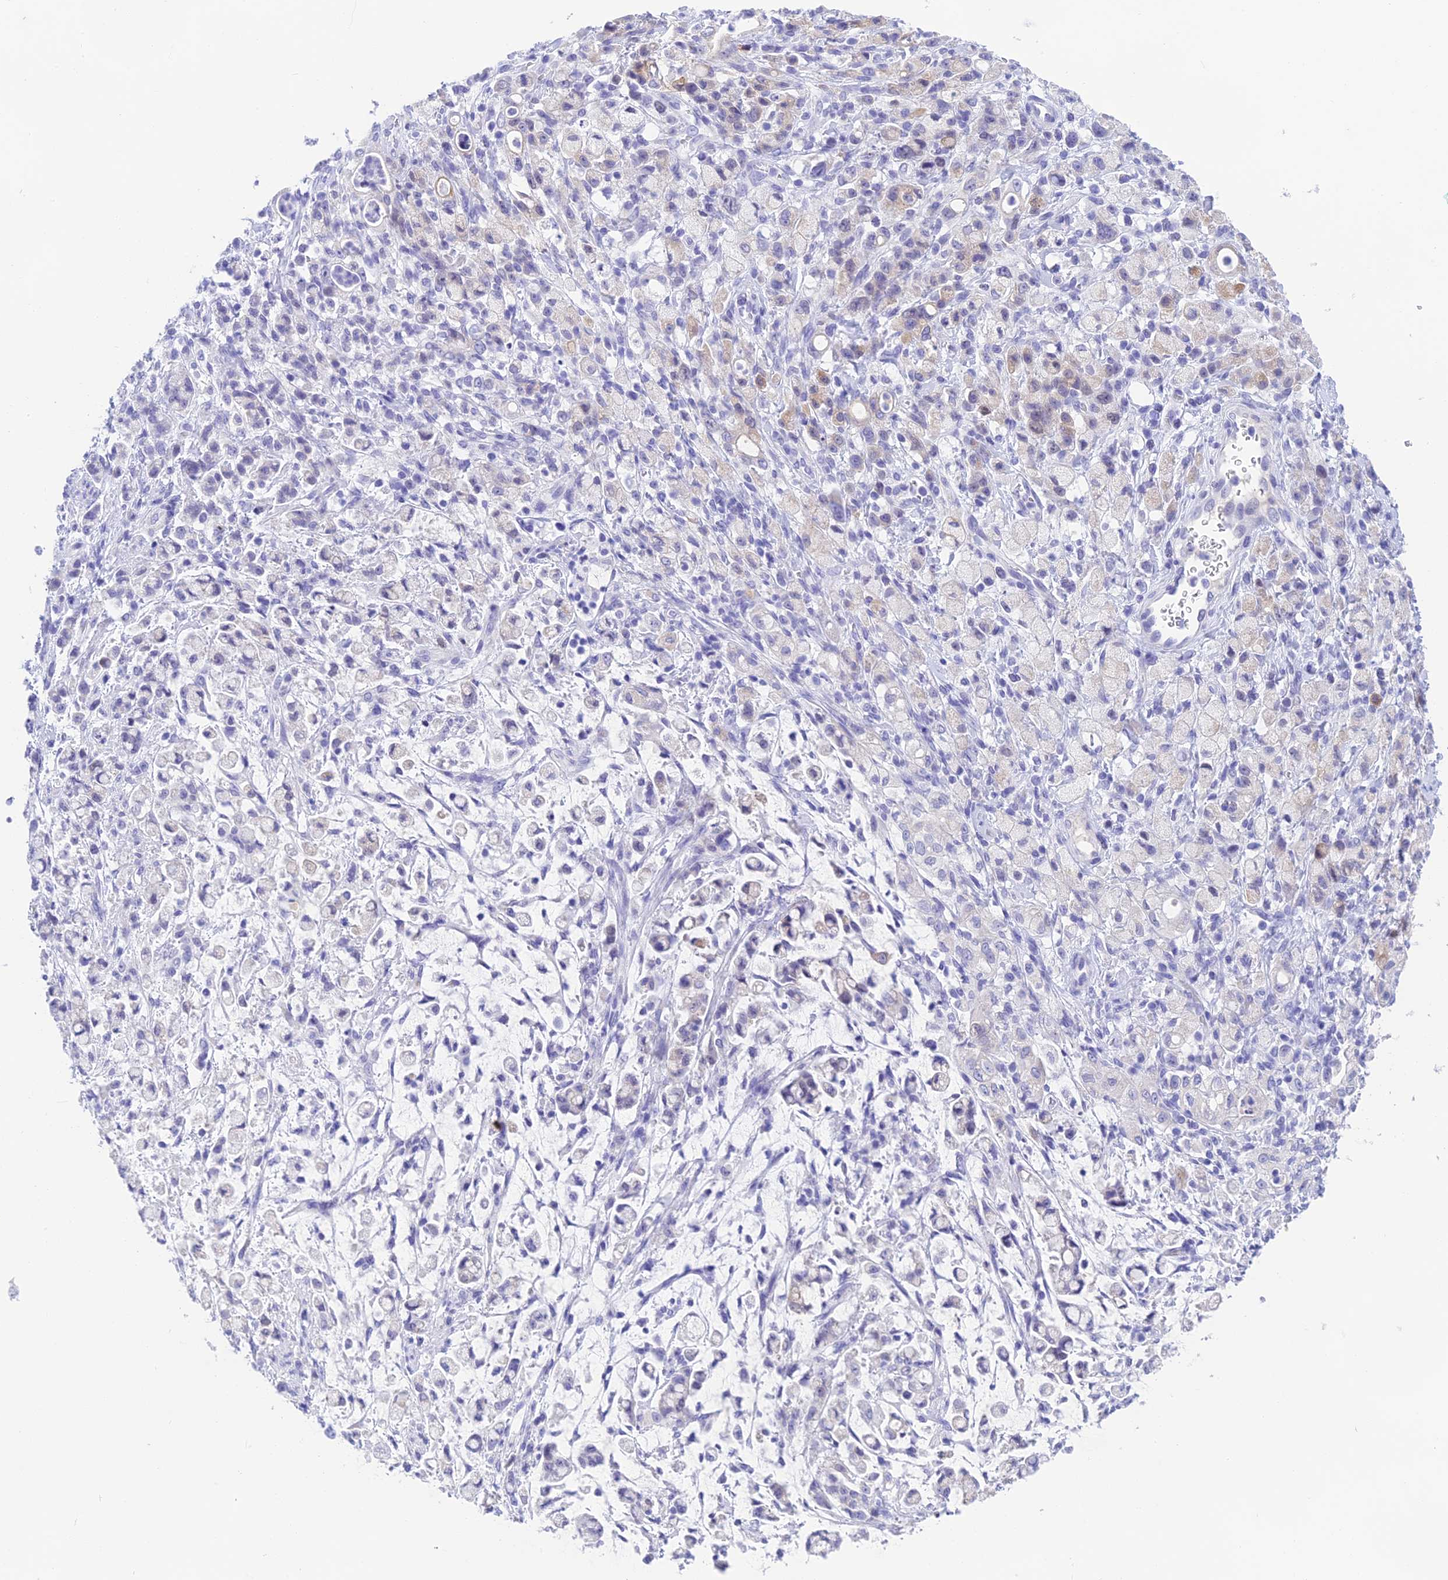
{"staining": {"intensity": "weak", "quantity": "<25%", "location": "cytoplasmic/membranous"}, "tissue": "stomach cancer", "cell_type": "Tumor cells", "image_type": "cancer", "snomed": [{"axis": "morphology", "description": "Adenocarcinoma, NOS"}, {"axis": "topography", "description": "Stomach"}], "caption": "Tumor cells are negative for protein expression in human stomach adenocarcinoma.", "gene": "KDELR3", "patient": {"sex": "female", "age": 60}}